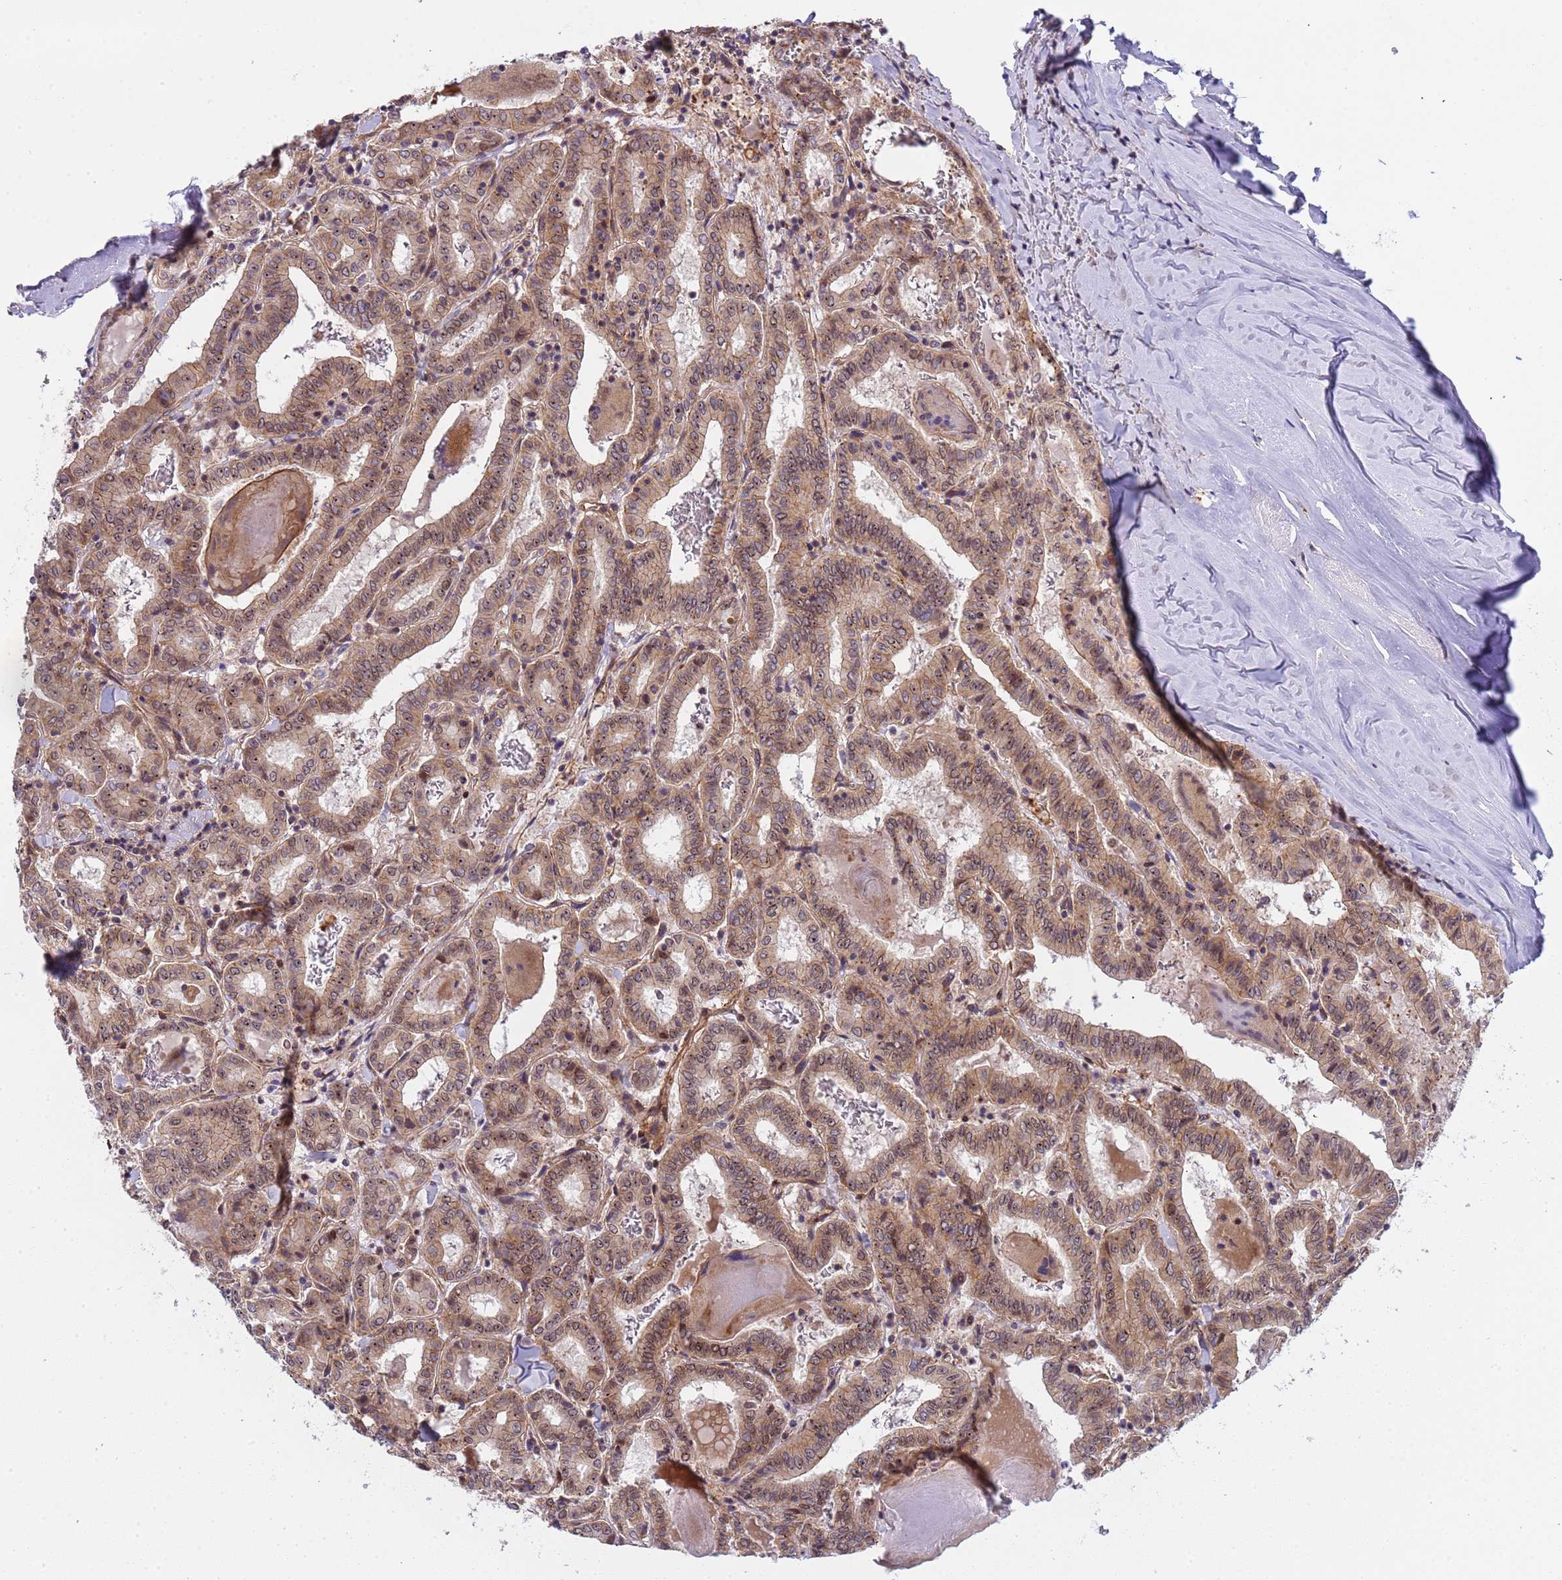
{"staining": {"intensity": "weak", "quantity": ">75%", "location": "cytoplasmic/membranous,nuclear"}, "tissue": "thyroid cancer", "cell_type": "Tumor cells", "image_type": "cancer", "snomed": [{"axis": "morphology", "description": "Papillary adenocarcinoma, NOS"}, {"axis": "topography", "description": "Thyroid gland"}], "caption": "Thyroid papillary adenocarcinoma was stained to show a protein in brown. There is low levels of weak cytoplasmic/membranous and nuclear positivity in approximately >75% of tumor cells.", "gene": "EMC2", "patient": {"sex": "female", "age": 72}}